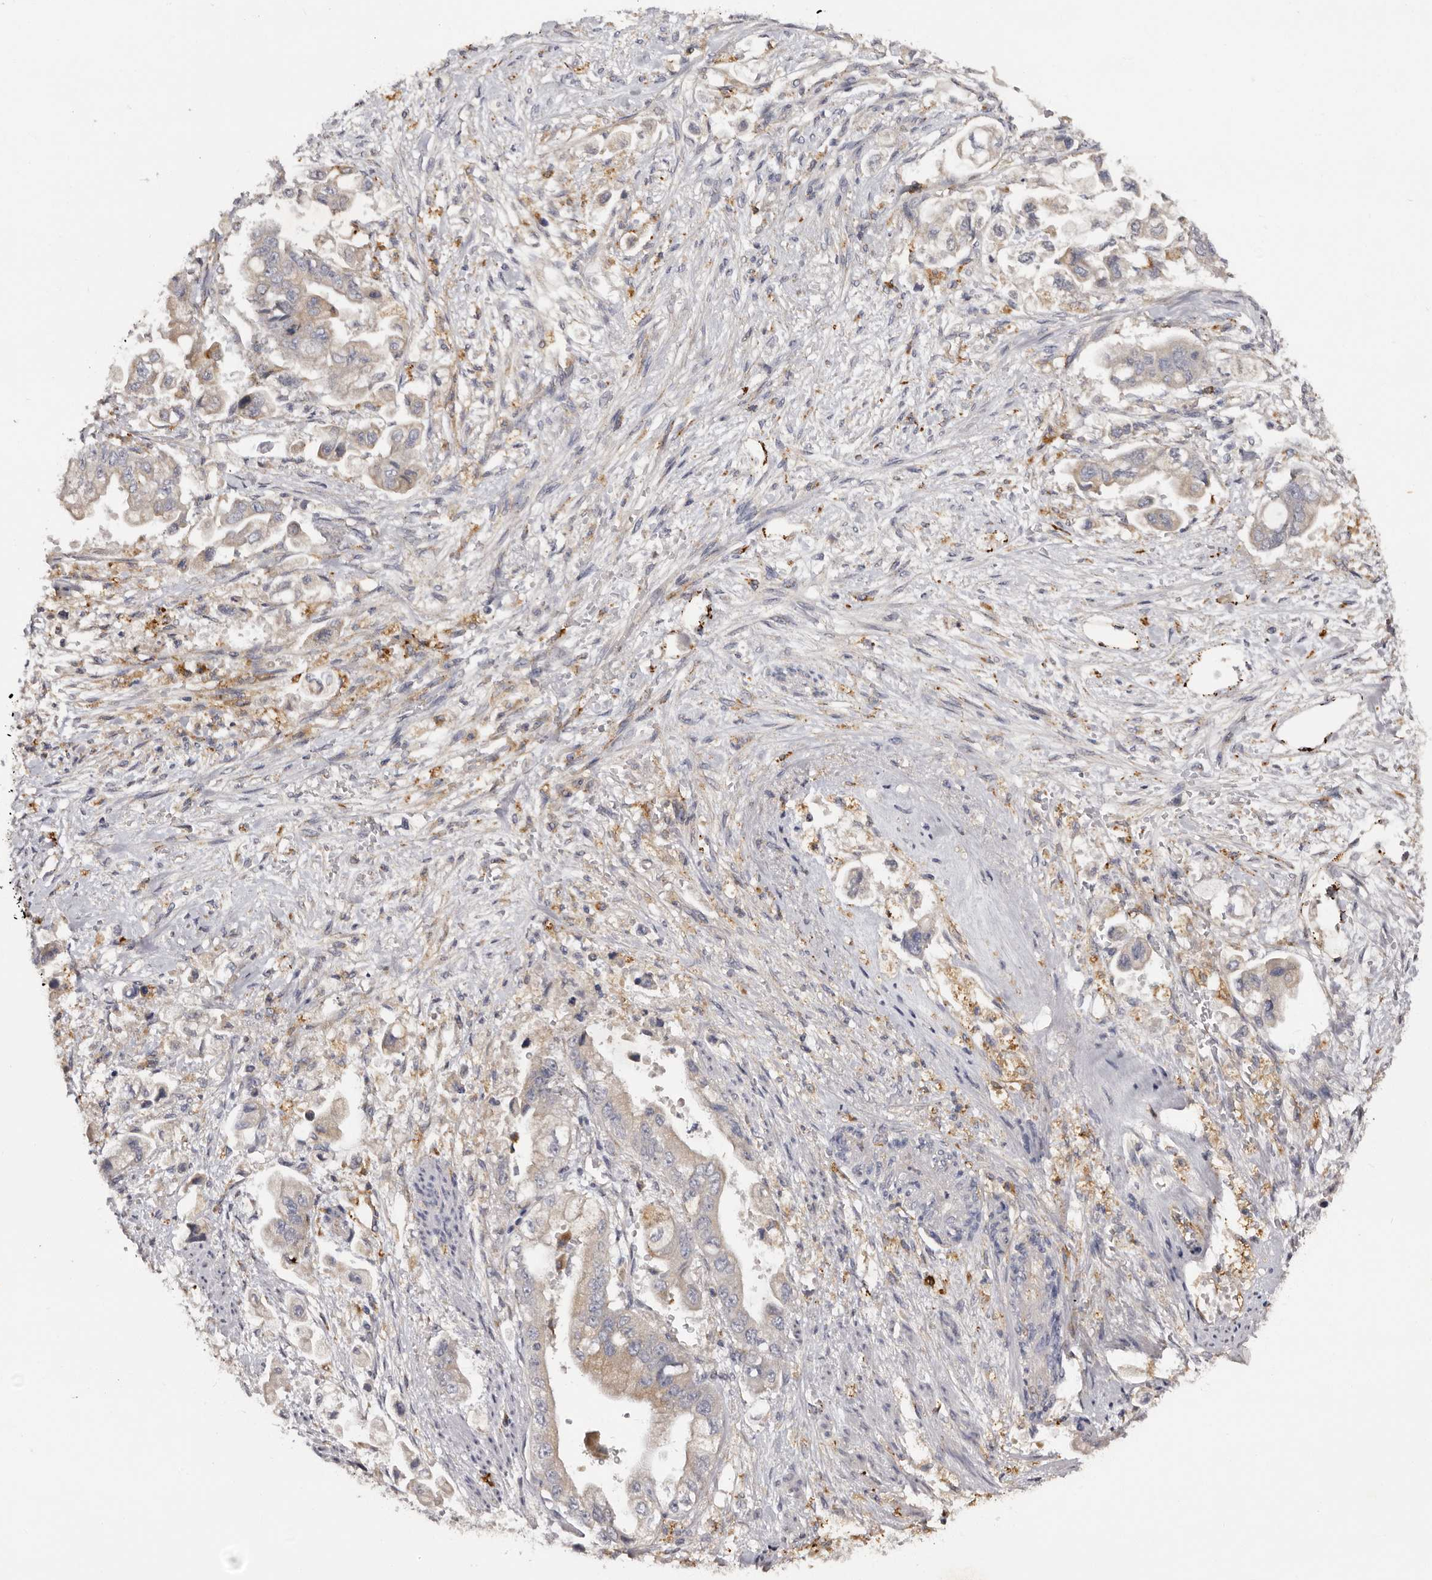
{"staining": {"intensity": "weak", "quantity": "25%-75%", "location": "cytoplasmic/membranous"}, "tissue": "stomach cancer", "cell_type": "Tumor cells", "image_type": "cancer", "snomed": [{"axis": "morphology", "description": "Adenocarcinoma, NOS"}, {"axis": "topography", "description": "Stomach"}], "caption": "Brown immunohistochemical staining in stomach cancer shows weak cytoplasmic/membranous staining in approximately 25%-75% of tumor cells.", "gene": "DAP", "patient": {"sex": "male", "age": 62}}